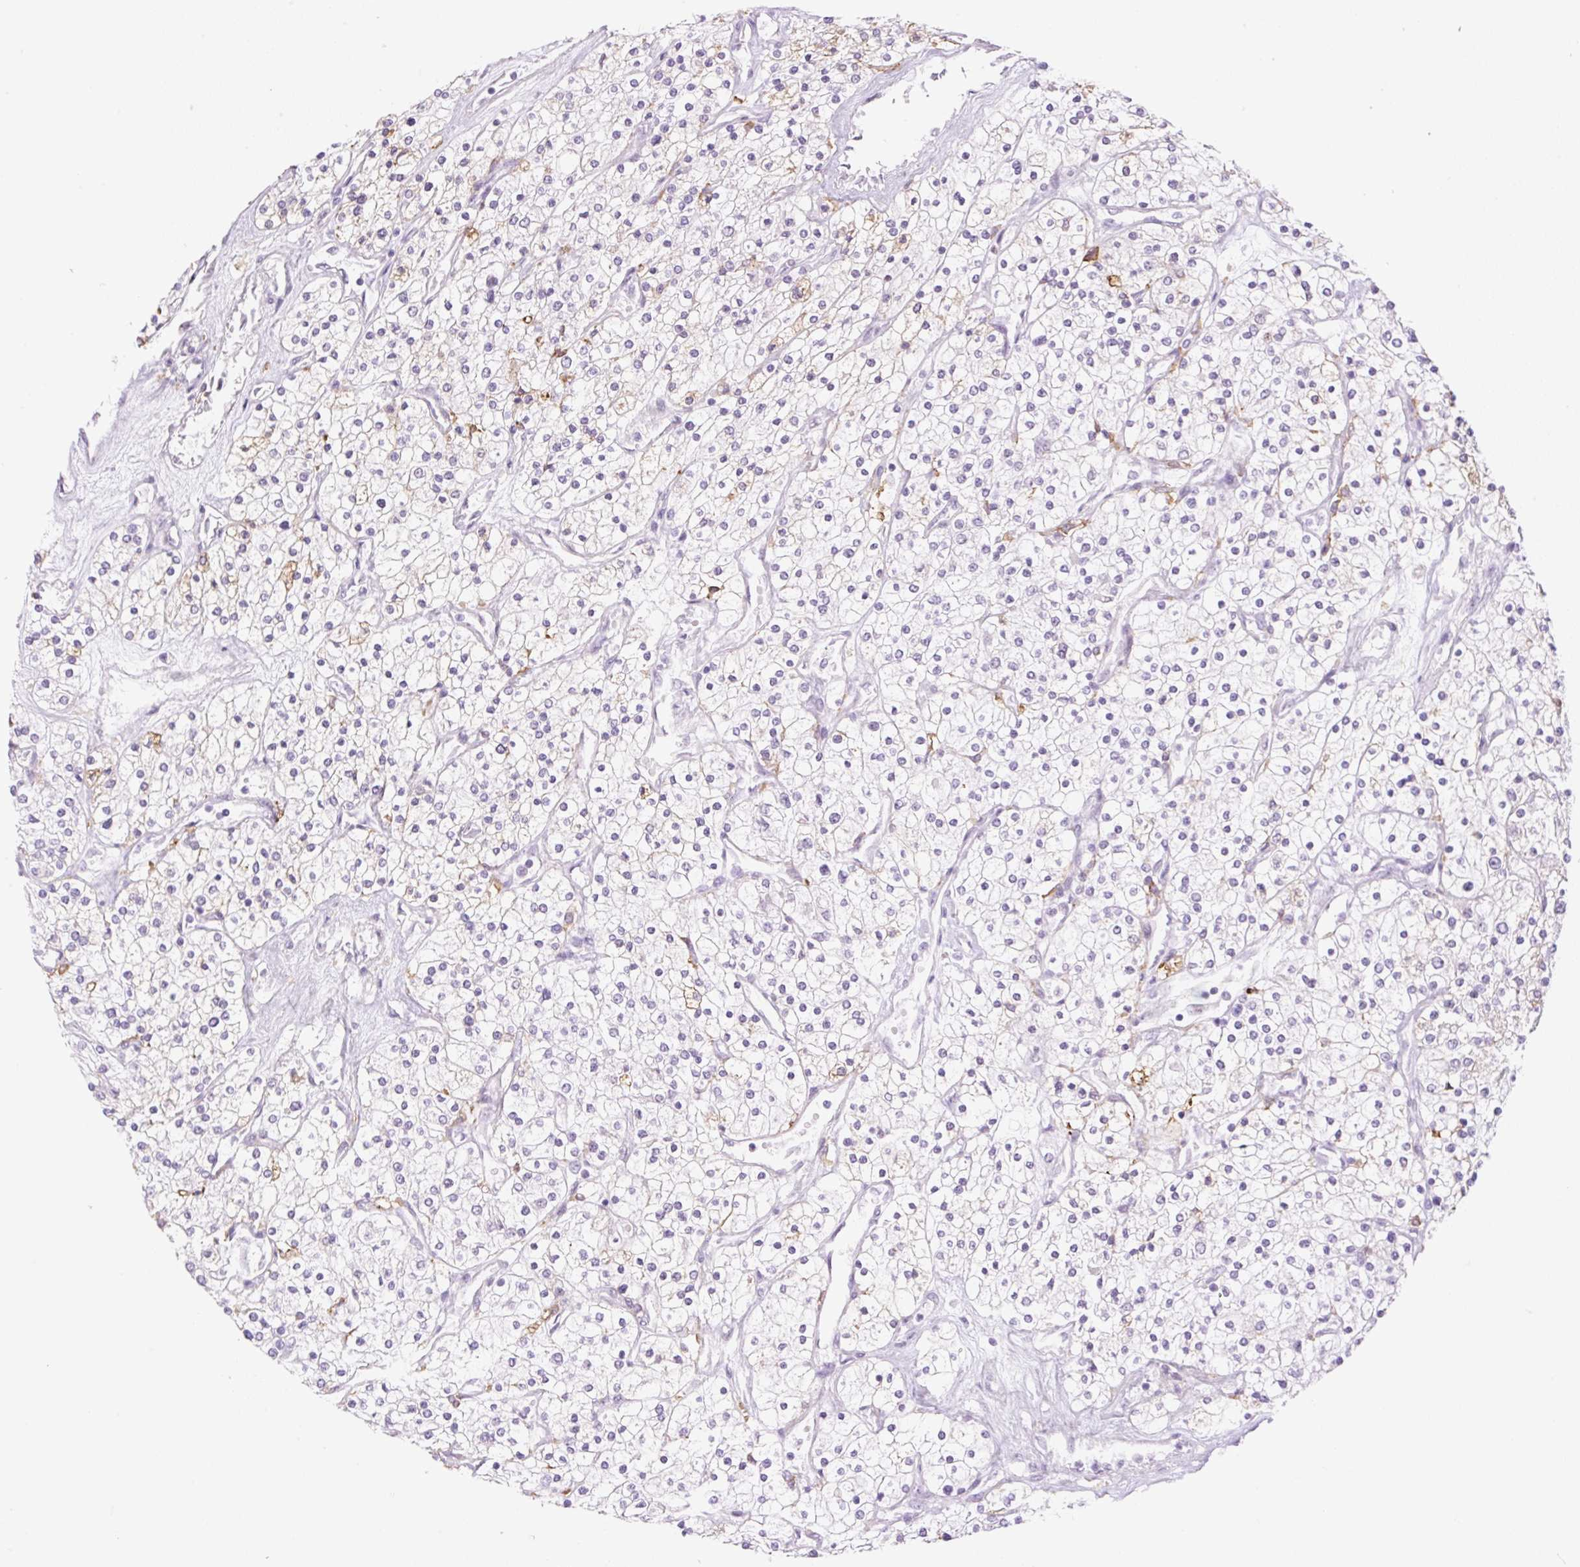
{"staining": {"intensity": "moderate", "quantity": "<25%", "location": "cytoplasmic/membranous"}, "tissue": "renal cancer", "cell_type": "Tumor cells", "image_type": "cancer", "snomed": [{"axis": "morphology", "description": "Adenocarcinoma, NOS"}, {"axis": "topography", "description": "Kidney"}], "caption": "A brown stain labels moderate cytoplasmic/membranous positivity of a protein in human adenocarcinoma (renal) tumor cells.", "gene": "PALM3", "patient": {"sex": "male", "age": 80}}